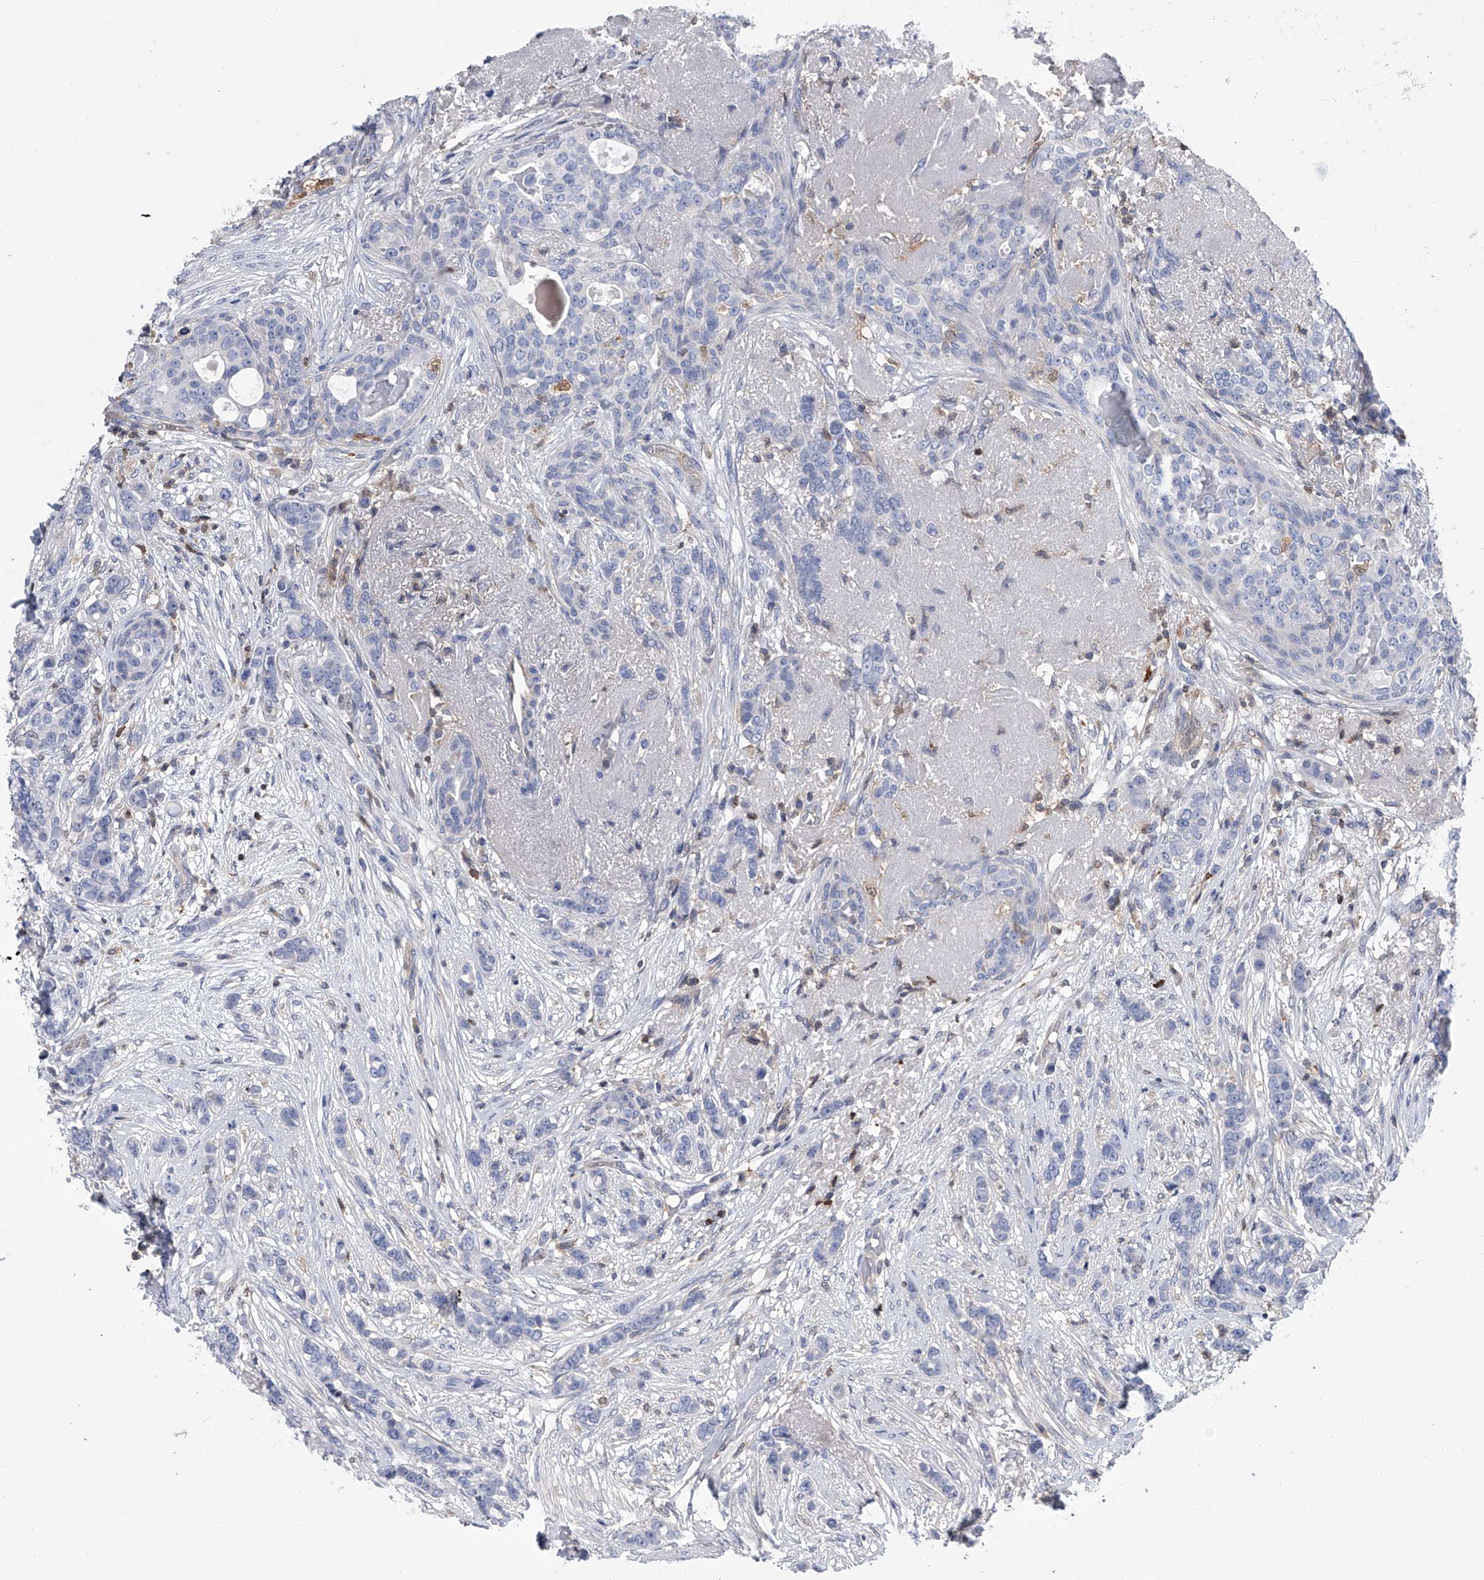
{"staining": {"intensity": "negative", "quantity": "none", "location": "none"}, "tissue": "breast cancer", "cell_type": "Tumor cells", "image_type": "cancer", "snomed": [{"axis": "morphology", "description": "Lobular carcinoma"}, {"axis": "topography", "description": "Breast"}], "caption": "Image shows no significant protein staining in tumor cells of breast cancer. (Stains: DAB (3,3'-diaminobenzidine) IHC with hematoxylin counter stain, Microscopy: brightfield microscopy at high magnification).", "gene": "SERPINB9", "patient": {"sex": "female", "age": 51}}